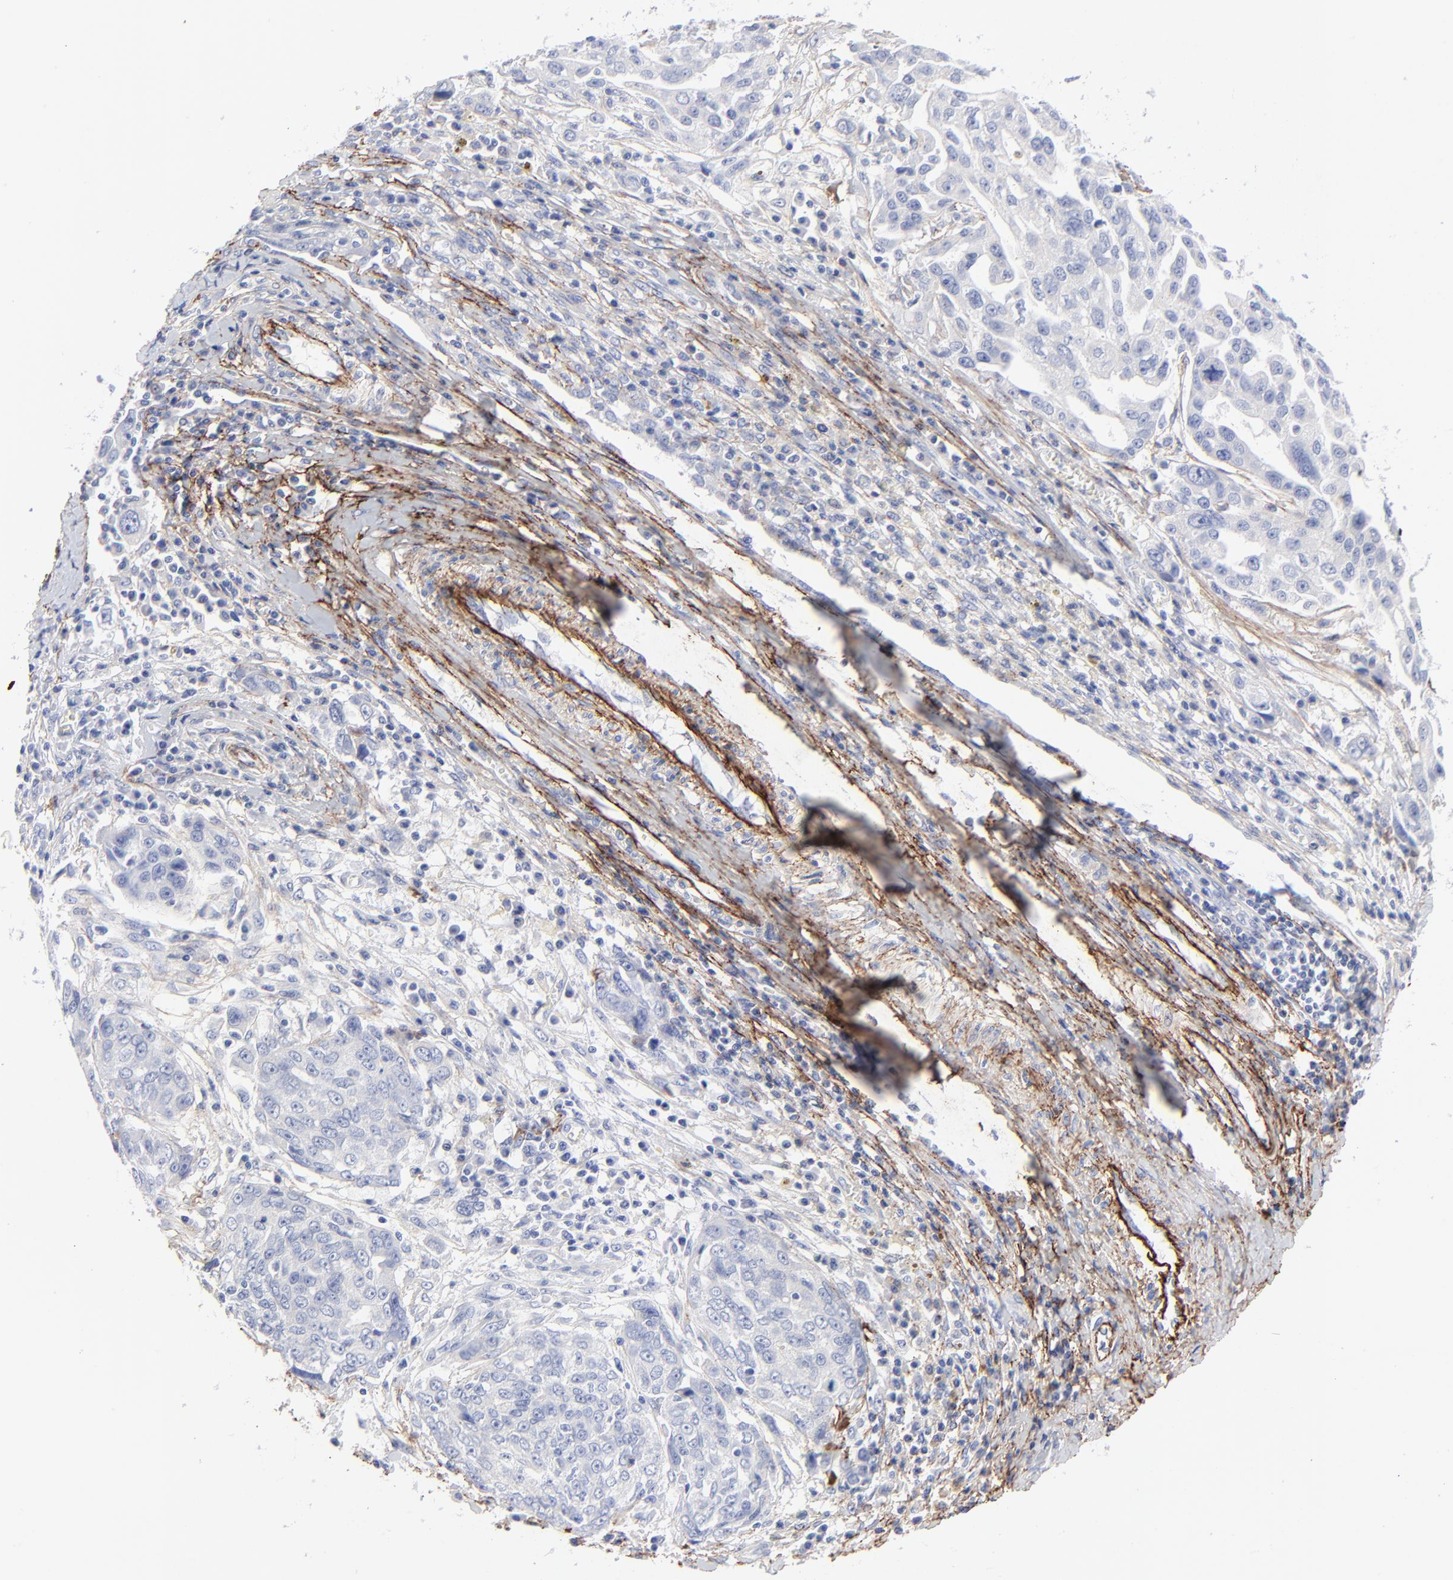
{"staining": {"intensity": "negative", "quantity": "none", "location": "none"}, "tissue": "ovarian cancer", "cell_type": "Tumor cells", "image_type": "cancer", "snomed": [{"axis": "morphology", "description": "Carcinoma, endometroid"}, {"axis": "topography", "description": "Ovary"}], "caption": "Tumor cells are negative for protein expression in human ovarian cancer. Brightfield microscopy of IHC stained with DAB (brown) and hematoxylin (blue), captured at high magnification.", "gene": "FBLN2", "patient": {"sex": "female", "age": 75}}